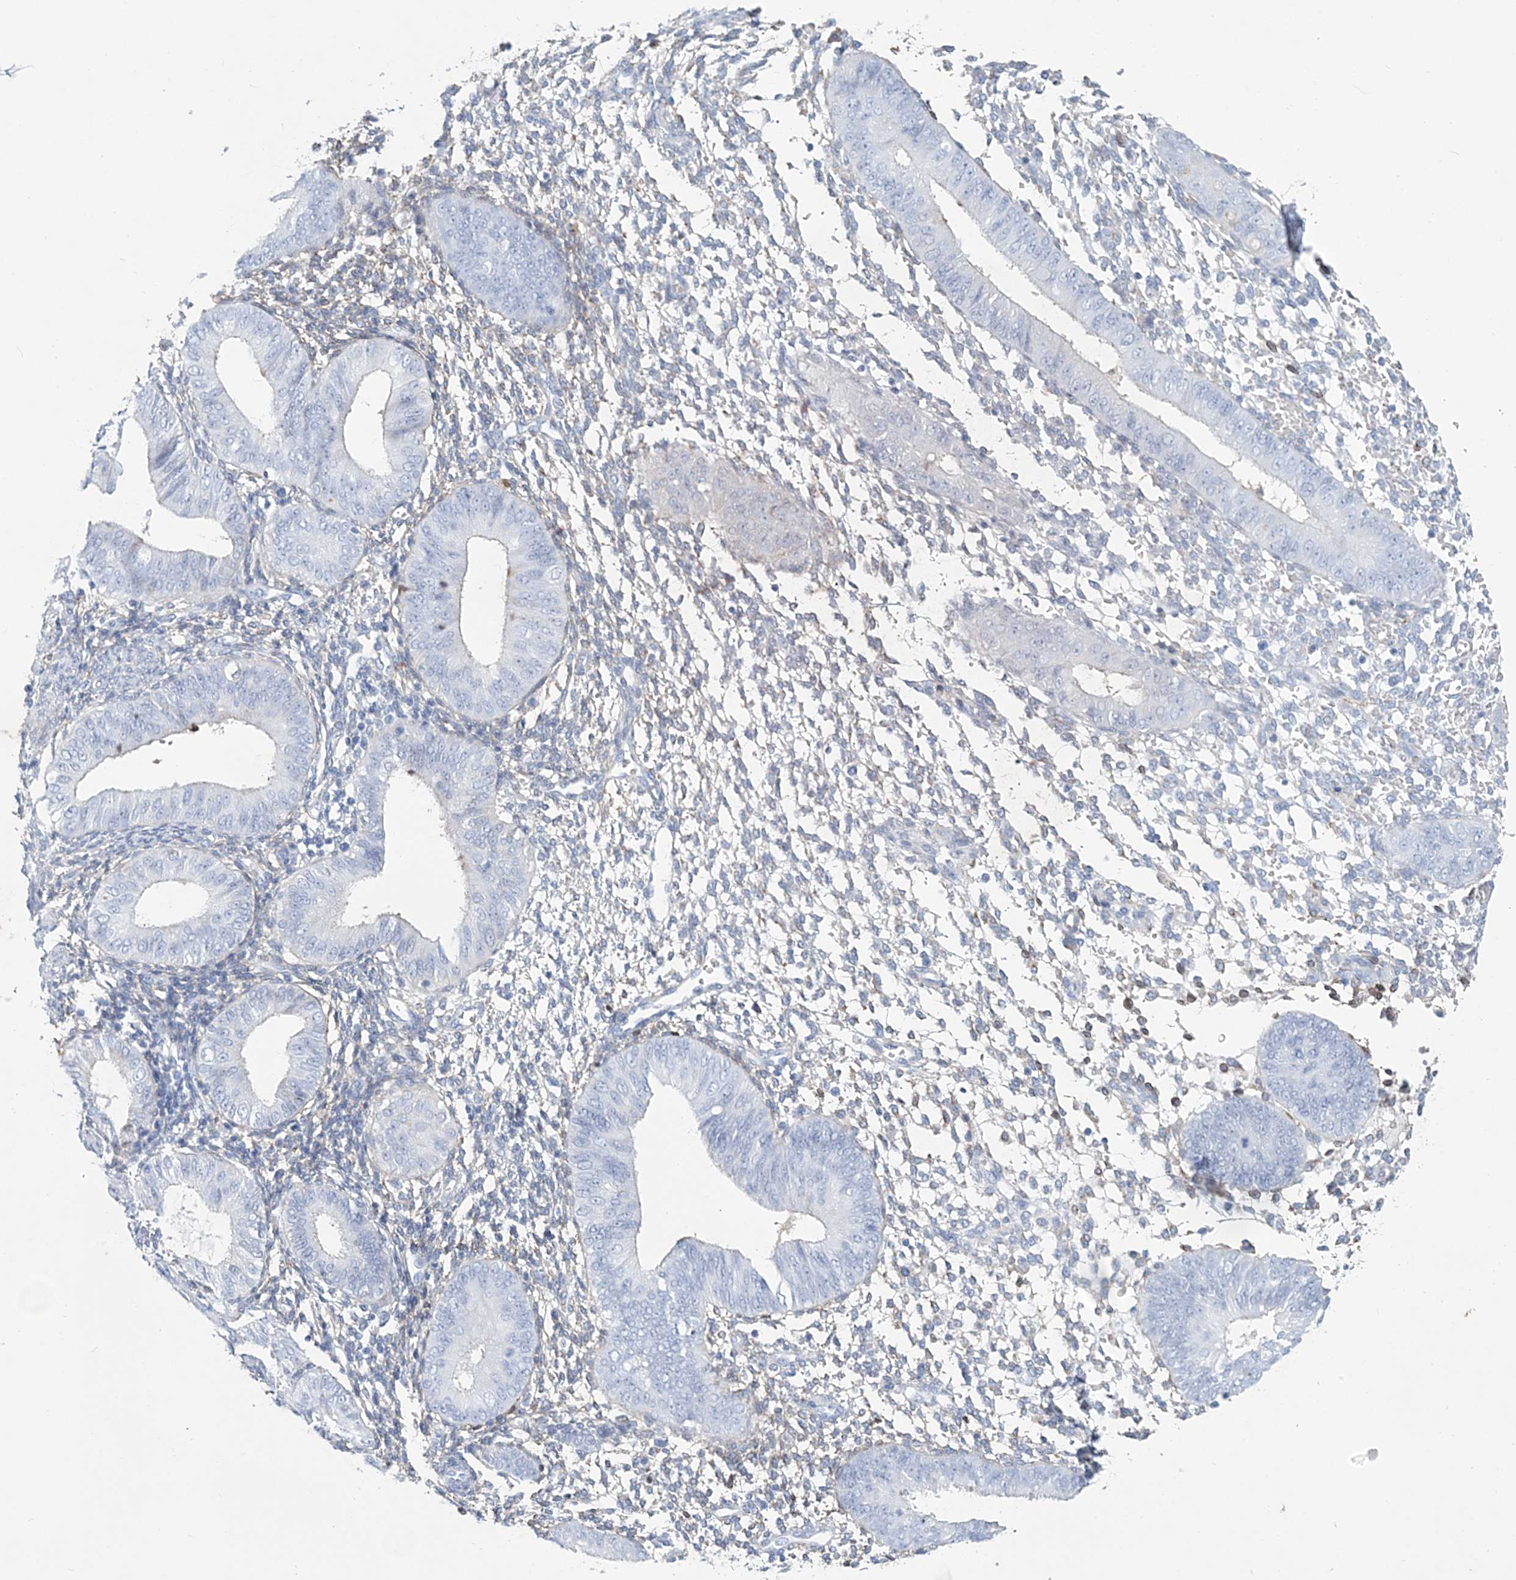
{"staining": {"intensity": "negative", "quantity": "none", "location": "none"}, "tissue": "endometrium", "cell_type": "Cells in endometrial stroma", "image_type": "normal", "snomed": [{"axis": "morphology", "description": "Normal tissue, NOS"}, {"axis": "topography", "description": "Uterus"}, {"axis": "topography", "description": "Endometrium"}], "caption": "Immunohistochemistry of normal human endometrium displays no positivity in cells in endometrial stroma. Nuclei are stained in blue.", "gene": "NKX6", "patient": {"sex": "female", "age": 48}}